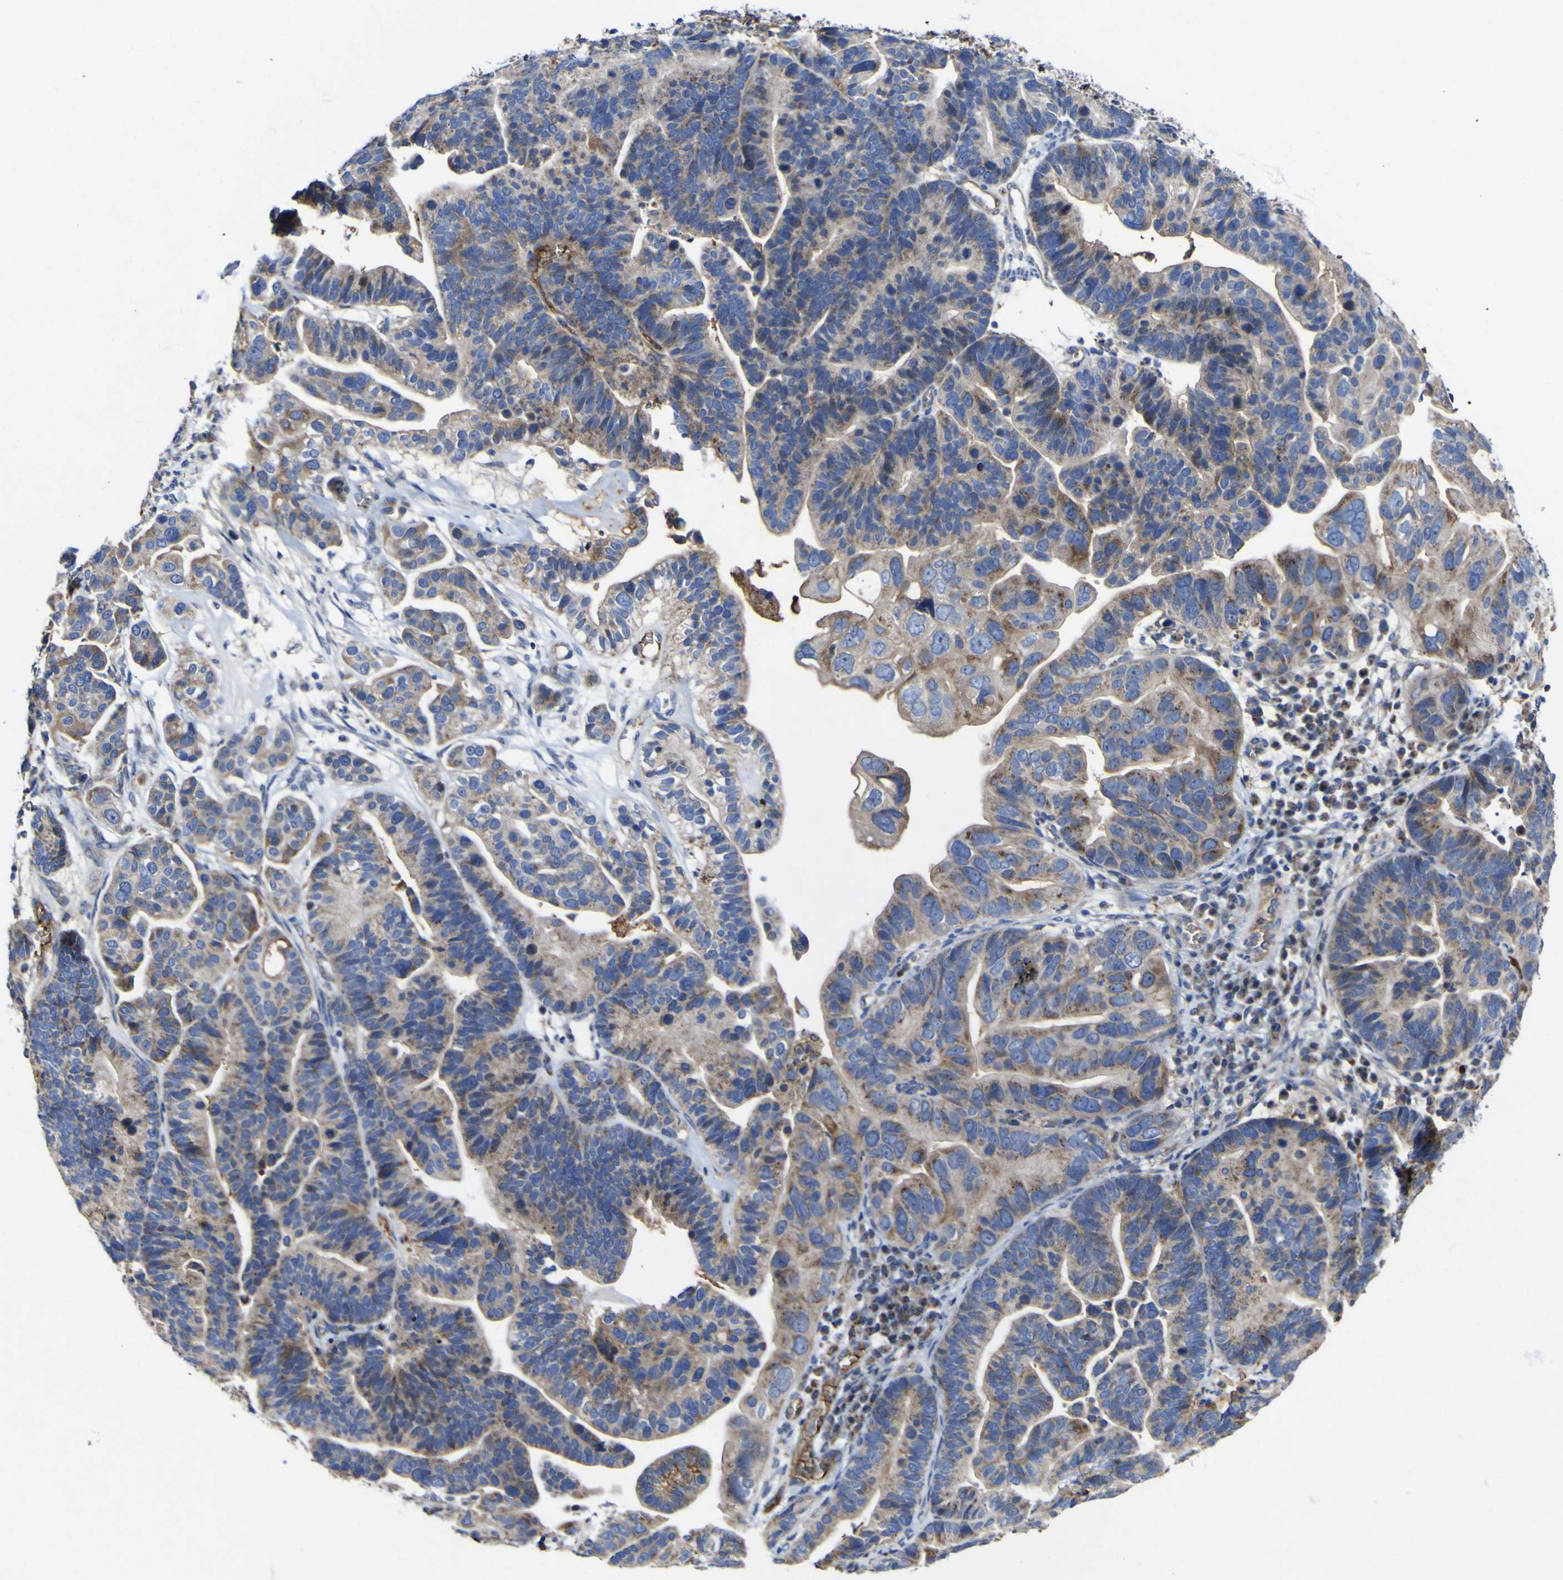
{"staining": {"intensity": "moderate", "quantity": "25%-75%", "location": "cytoplasmic/membranous"}, "tissue": "ovarian cancer", "cell_type": "Tumor cells", "image_type": "cancer", "snomed": [{"axis": "morphology", "description": "Cystadenocarcinoma, serous, NOS"}, {"axis": "topography", "description": "Ovary"}], "caption": "There is medium levels of moderate cytoplasmic/membranous expression in tumor cells of ovarian cancer, as demonstrated by immunohistochemical staining (brown color).", "gene": "CCDC90B", "patient": {"sex": "female", "age": 56}}